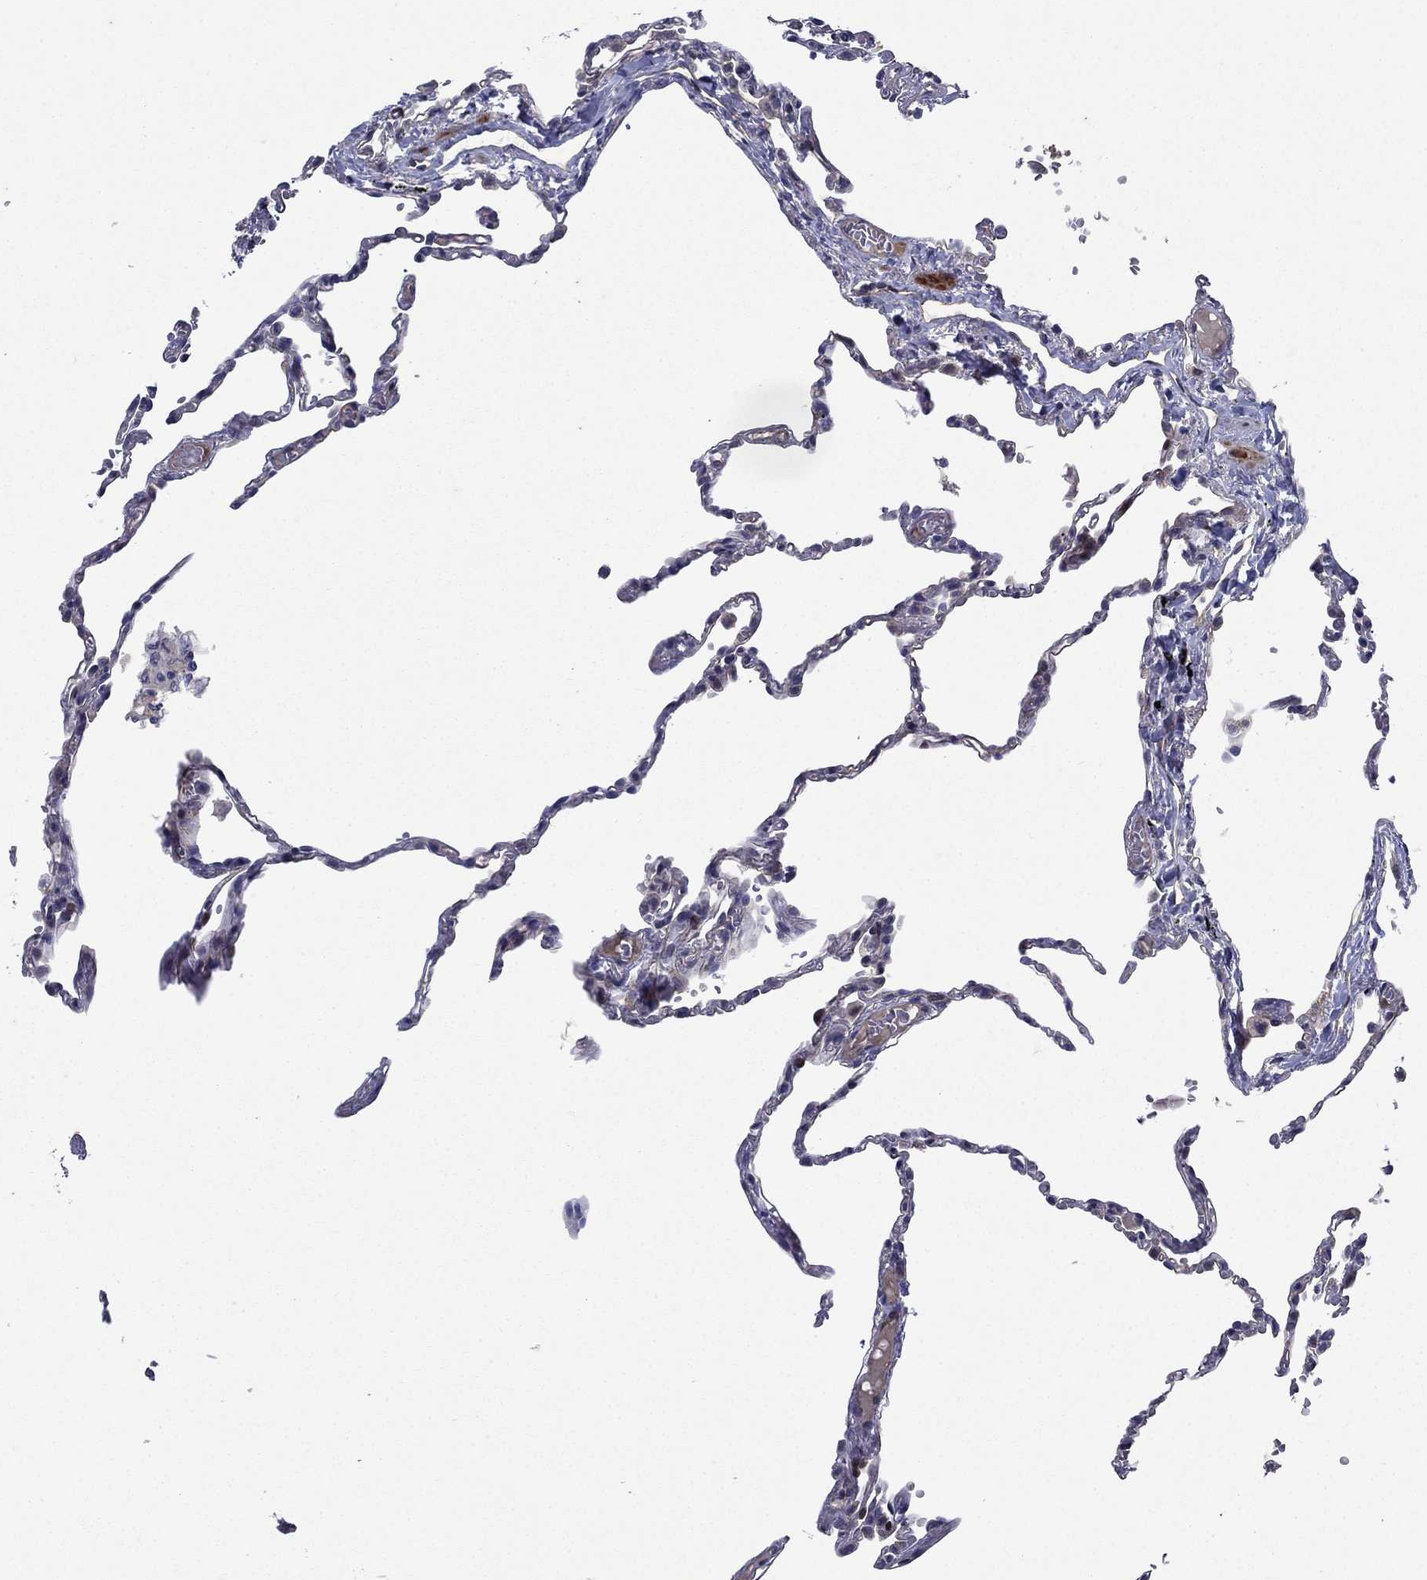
{"staining": {"intensity": "negative", "quantity": "none", "location": "none"}, "tissue": "lung", "cell_type": "Alveolar cells", "image_type": "normal", "snomed": [{"axis": "morphology", "description": "Normal tissue, NOS"}, {"axis": "topography", "description": "Lung"}], "caption": "An image of human lung is negative for staining in alveolar cells. The staining is performed using DAB (3,3'-diaminobenzidine) brown chromogen with nuclei counter-stained in using hematoxylin.", "gene": "SLC7A1", "patient": {"sex": "male", "age": 78}}